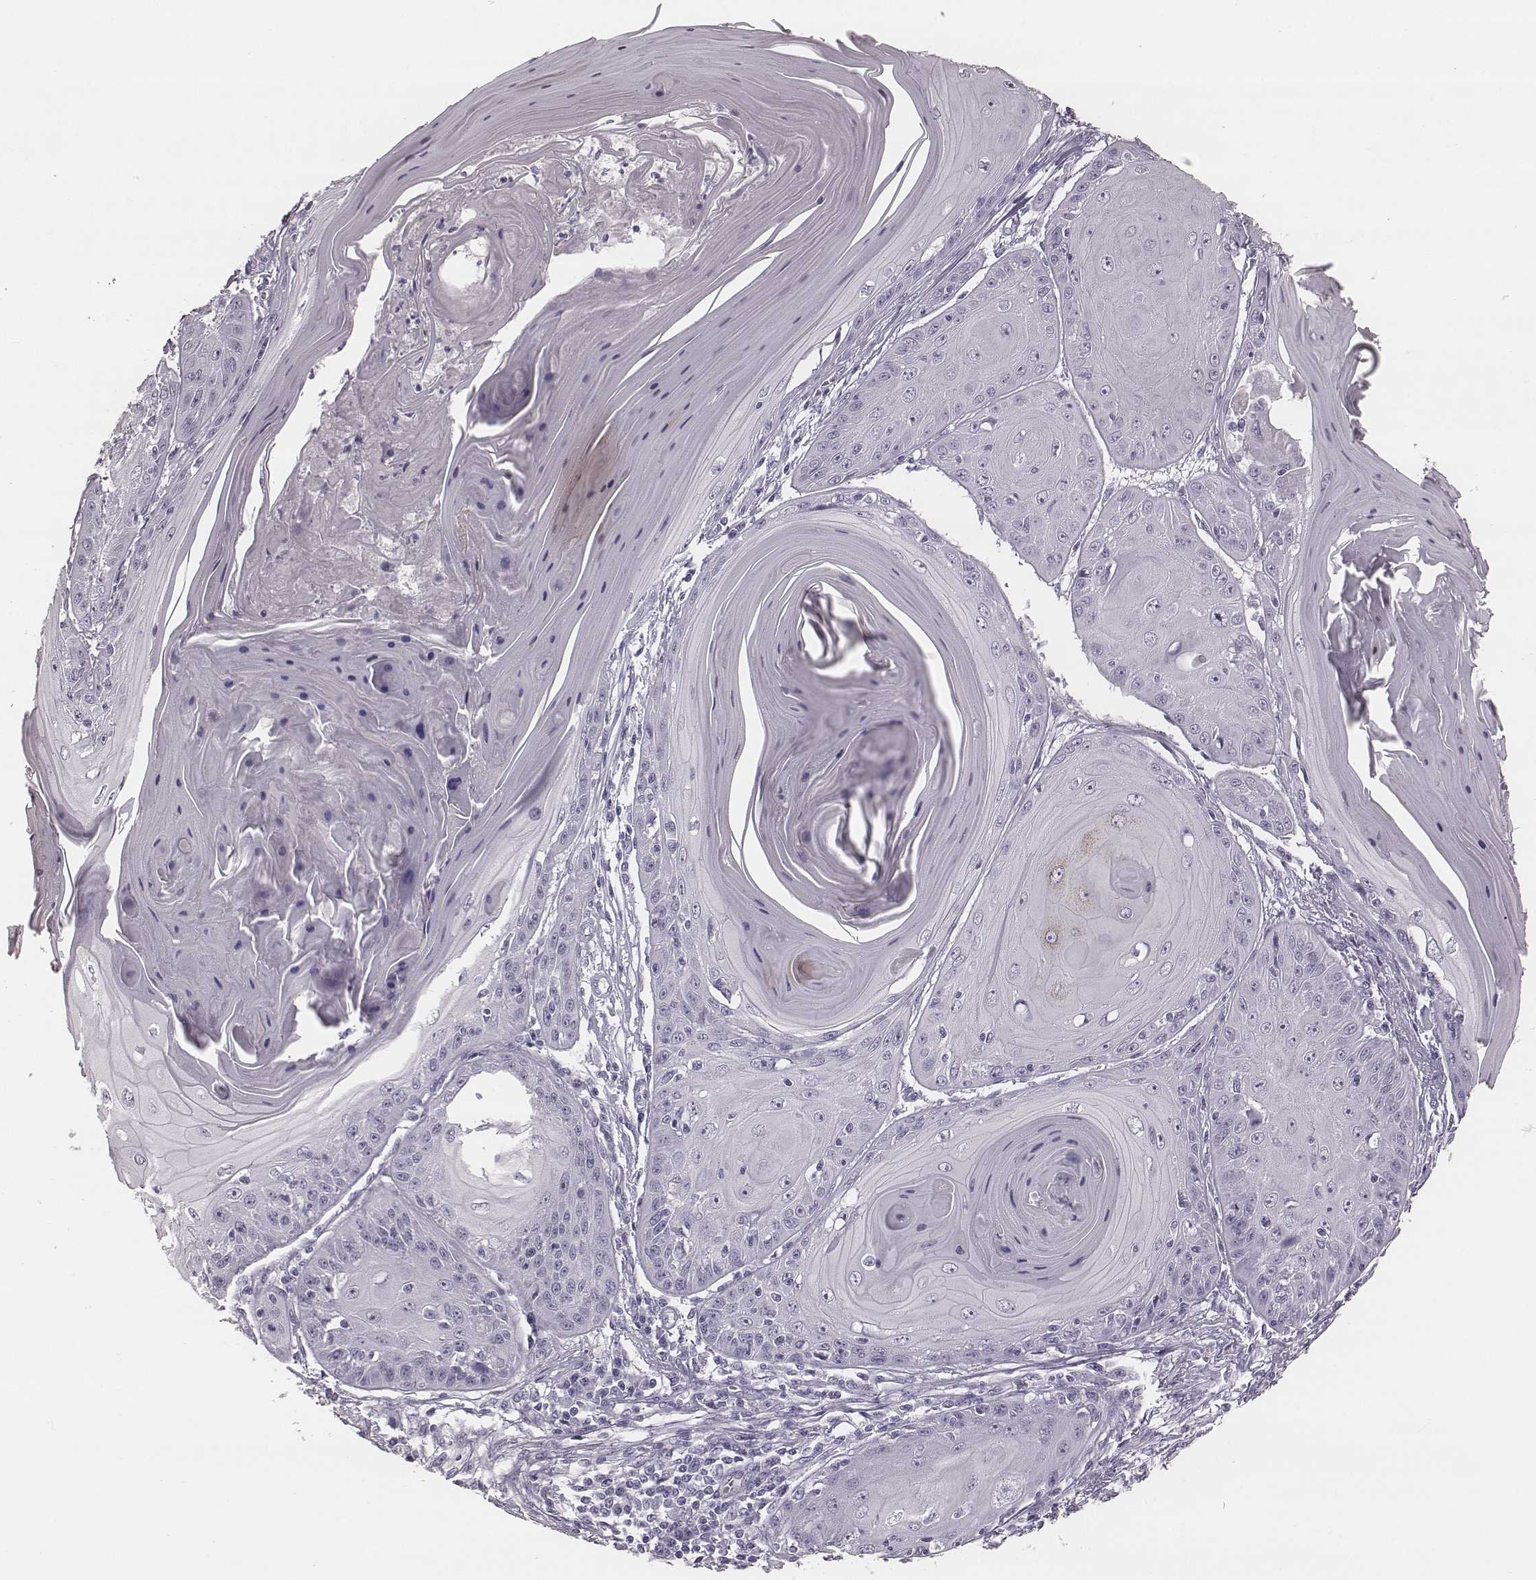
{"staining": {"intensity": "negative", "quantity": "none", "location": "none"}, "tissue": "skin cancer", "cell_type": "Tumor cells", "image_type": "cancer", "snomed": [{"axis": "morphology", "description": "Squamous cell carcinoma, NOS"}, {"axis": "topography", "description": "Skin"}, {"axis": "topography", "description": "Vulva"}], "caption": "Squamous cell carcinoma (skin) was stained to show a protein in brown. There is no significant staining in tumor cells.", "gene": "KRT74", "patient": {"sex": "female", "age": 85}}